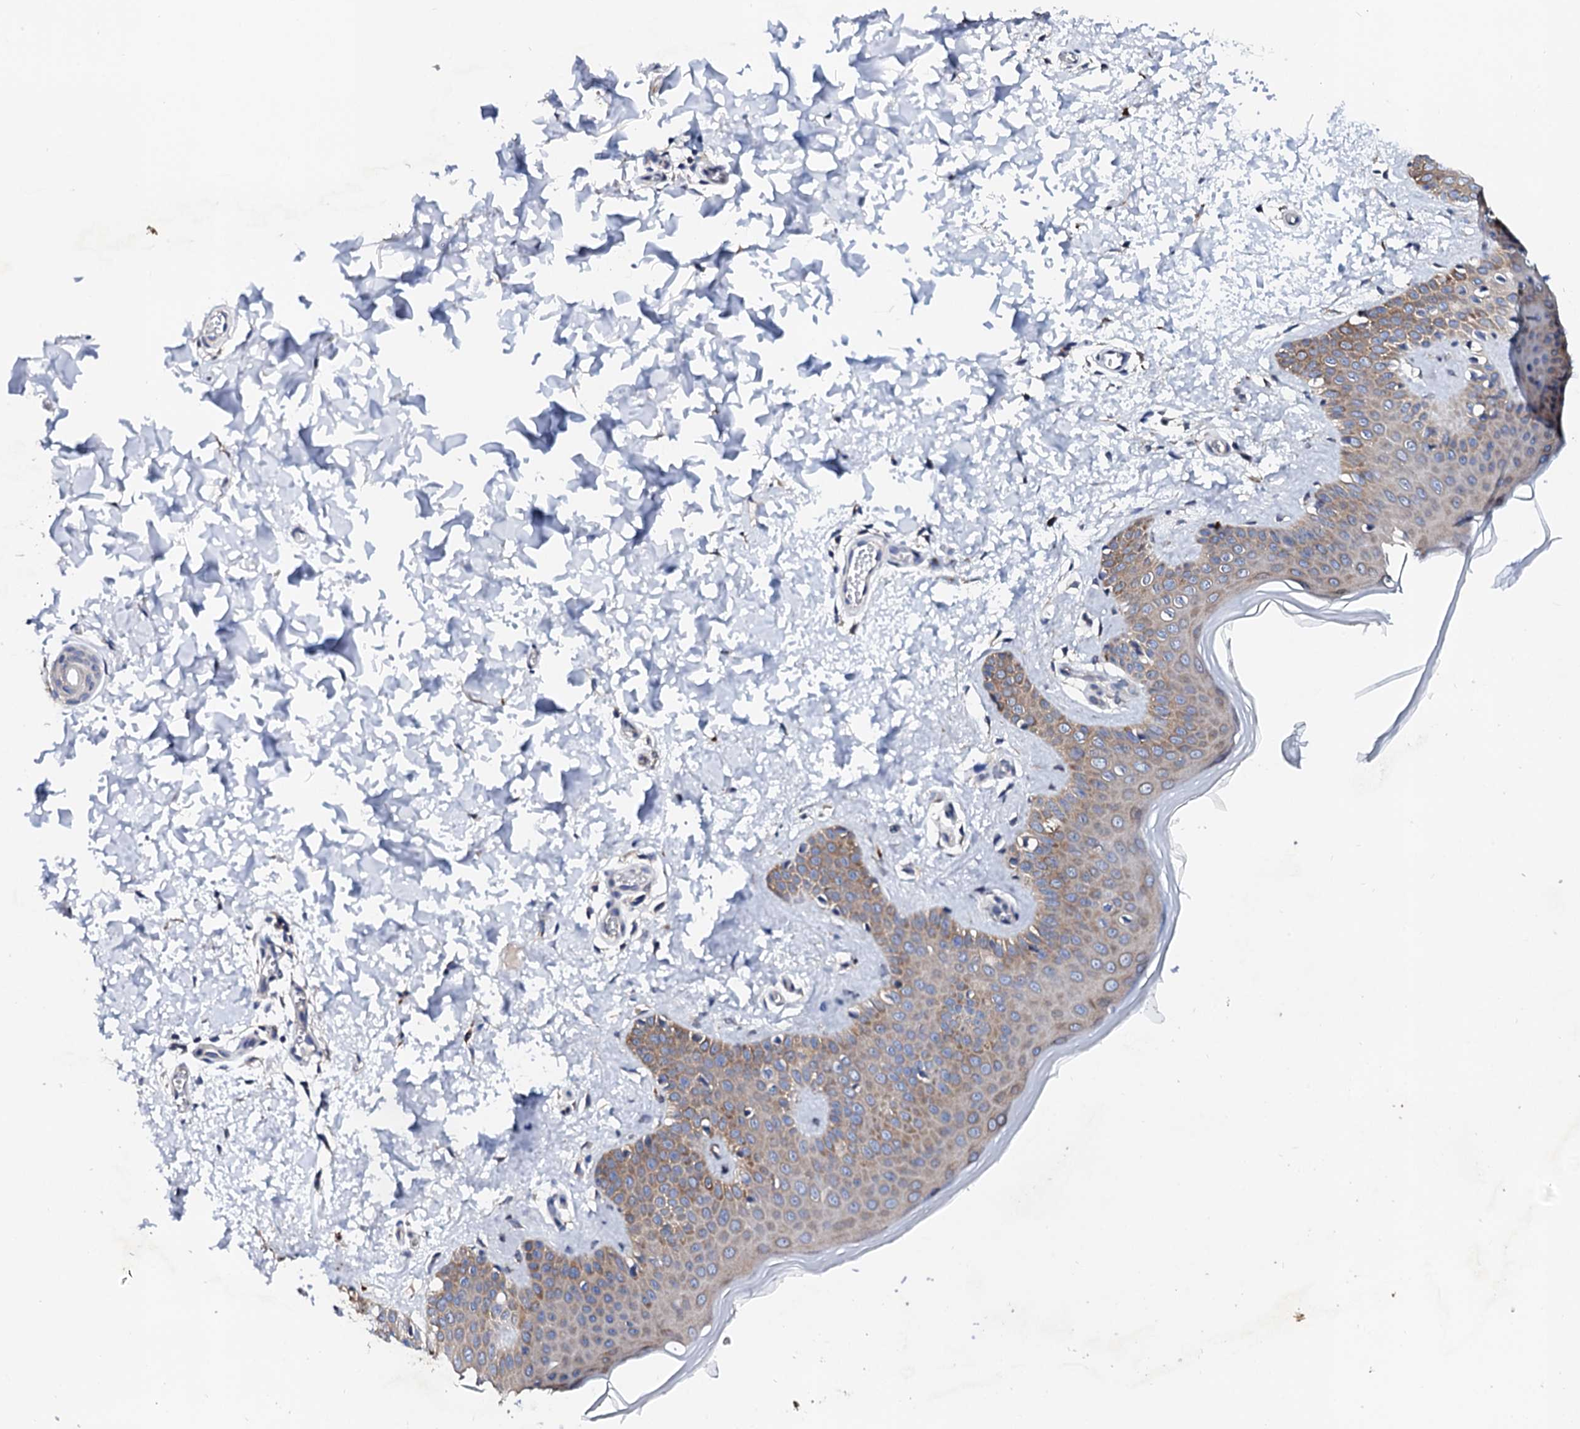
{"staining": {"intensity": "moderate", "quantity": ">75%", "location": "cytoplasmic/membranous"}, "tissue": "skin", "cell_type": "Fibroblasts", "image_type": "normal", "snomed": [{"axis": "morphology", "description": "Normal tissue, NOS"}, {"axis": "topography", "description": "Skin"}], "caption": "Immunohistochemical staining of benign human skin demonstrates >75% levels of moderate cytoplasmic/membranous protein expression in approximately >75% of fibroblasts.", "gene": "NUP58", "patient": {"sex": "male", "age": 36}}